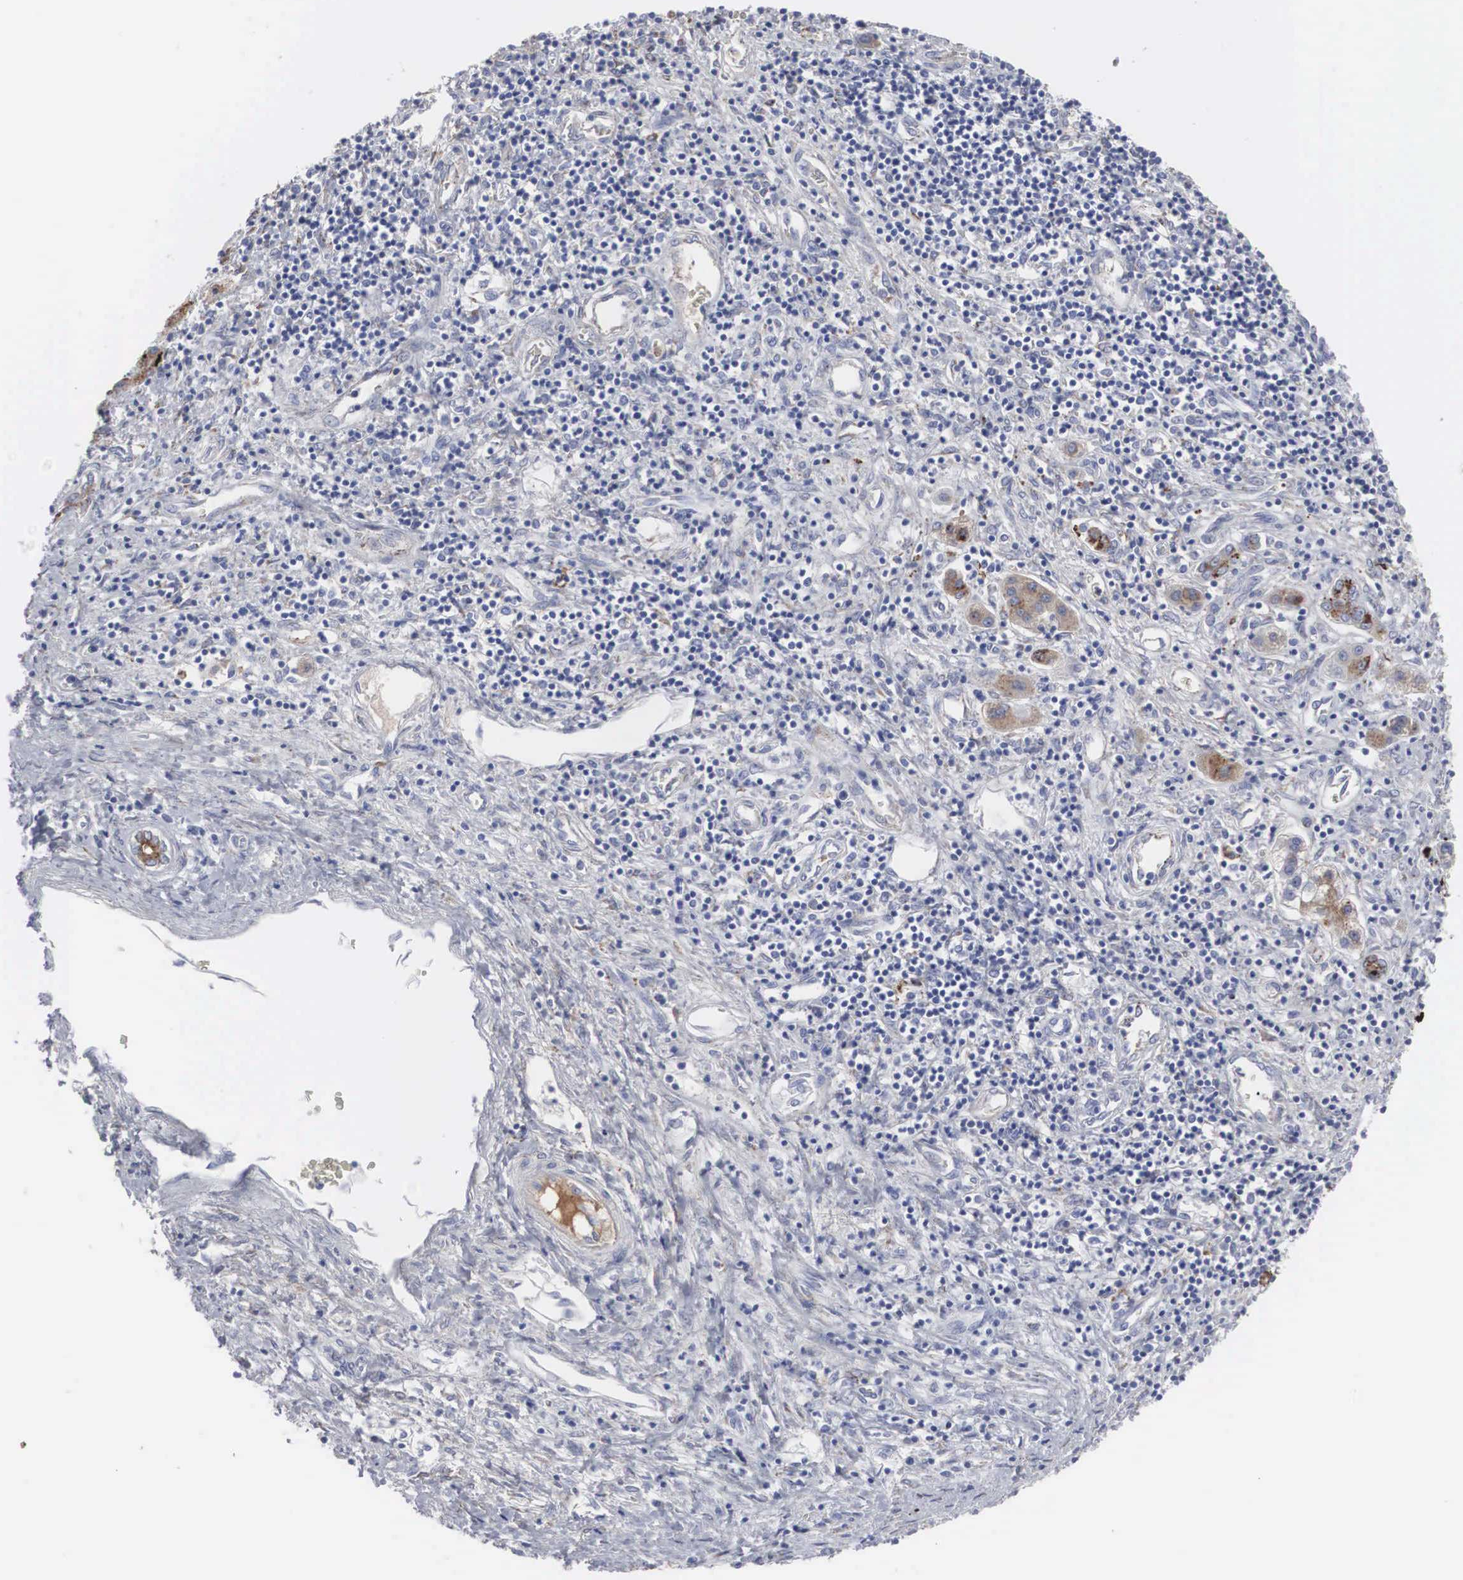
{"staining": {"intensity": "moderate", "quantity": ">75%", "location": "cytoplasmic/membranous"}, "tissue": "liver cancer", "cell_type": "Tumor cells", "image_type": "cancer", "snomed": [{"axis": "morphology", "description": "Carcinoma, Hepatocellular, NOS"}, {"axis": "topography", "description": "Liver"}], "caption": "Protein analysis of liver hepatocellular carcinoma tissue displays moderate cytoplasmic/membranous staining in approximately >75% of tumor cells.", "gene": "LGALS3BP", "patient": {"sex": "male", "age": 24}}